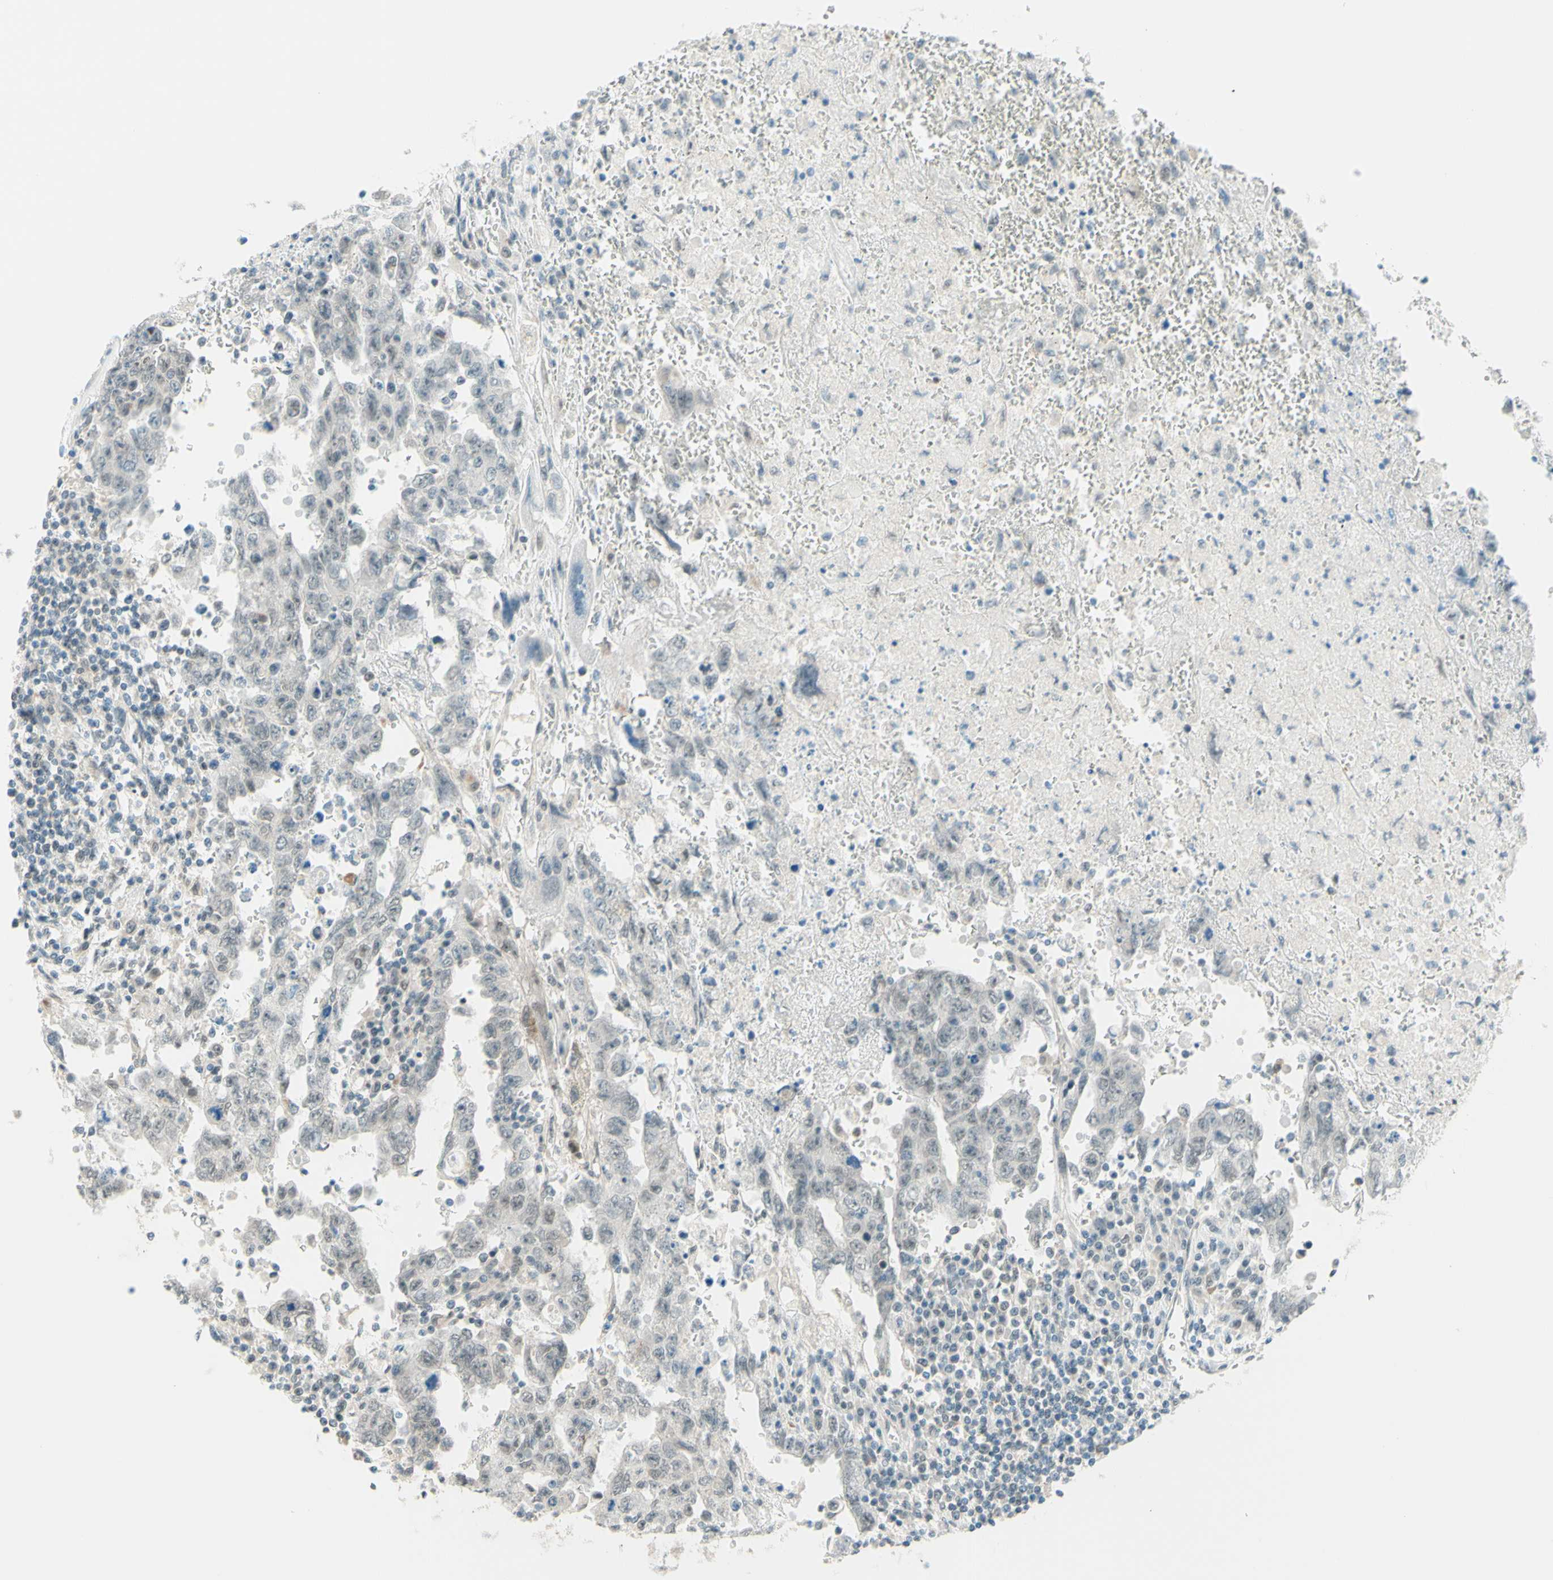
{"staining": {"intensity": "weak", "quantity": "<25%", "location": "nuclear"}, "tissue": "testis cancer", "cell_type": "Tumor cells", "image_type": "cancer", "snomed": [{"axis": "morphology", "description": "Carcinoma, Embryonal, NOS"}, {"axis": "topography", "description": "Testis"}], "caption": "The micrograph displays no staining of tumor cells in testis embryonal carcinoma.", "gene": "JPH1", "patient": {"sex": "male", "age": 28}}